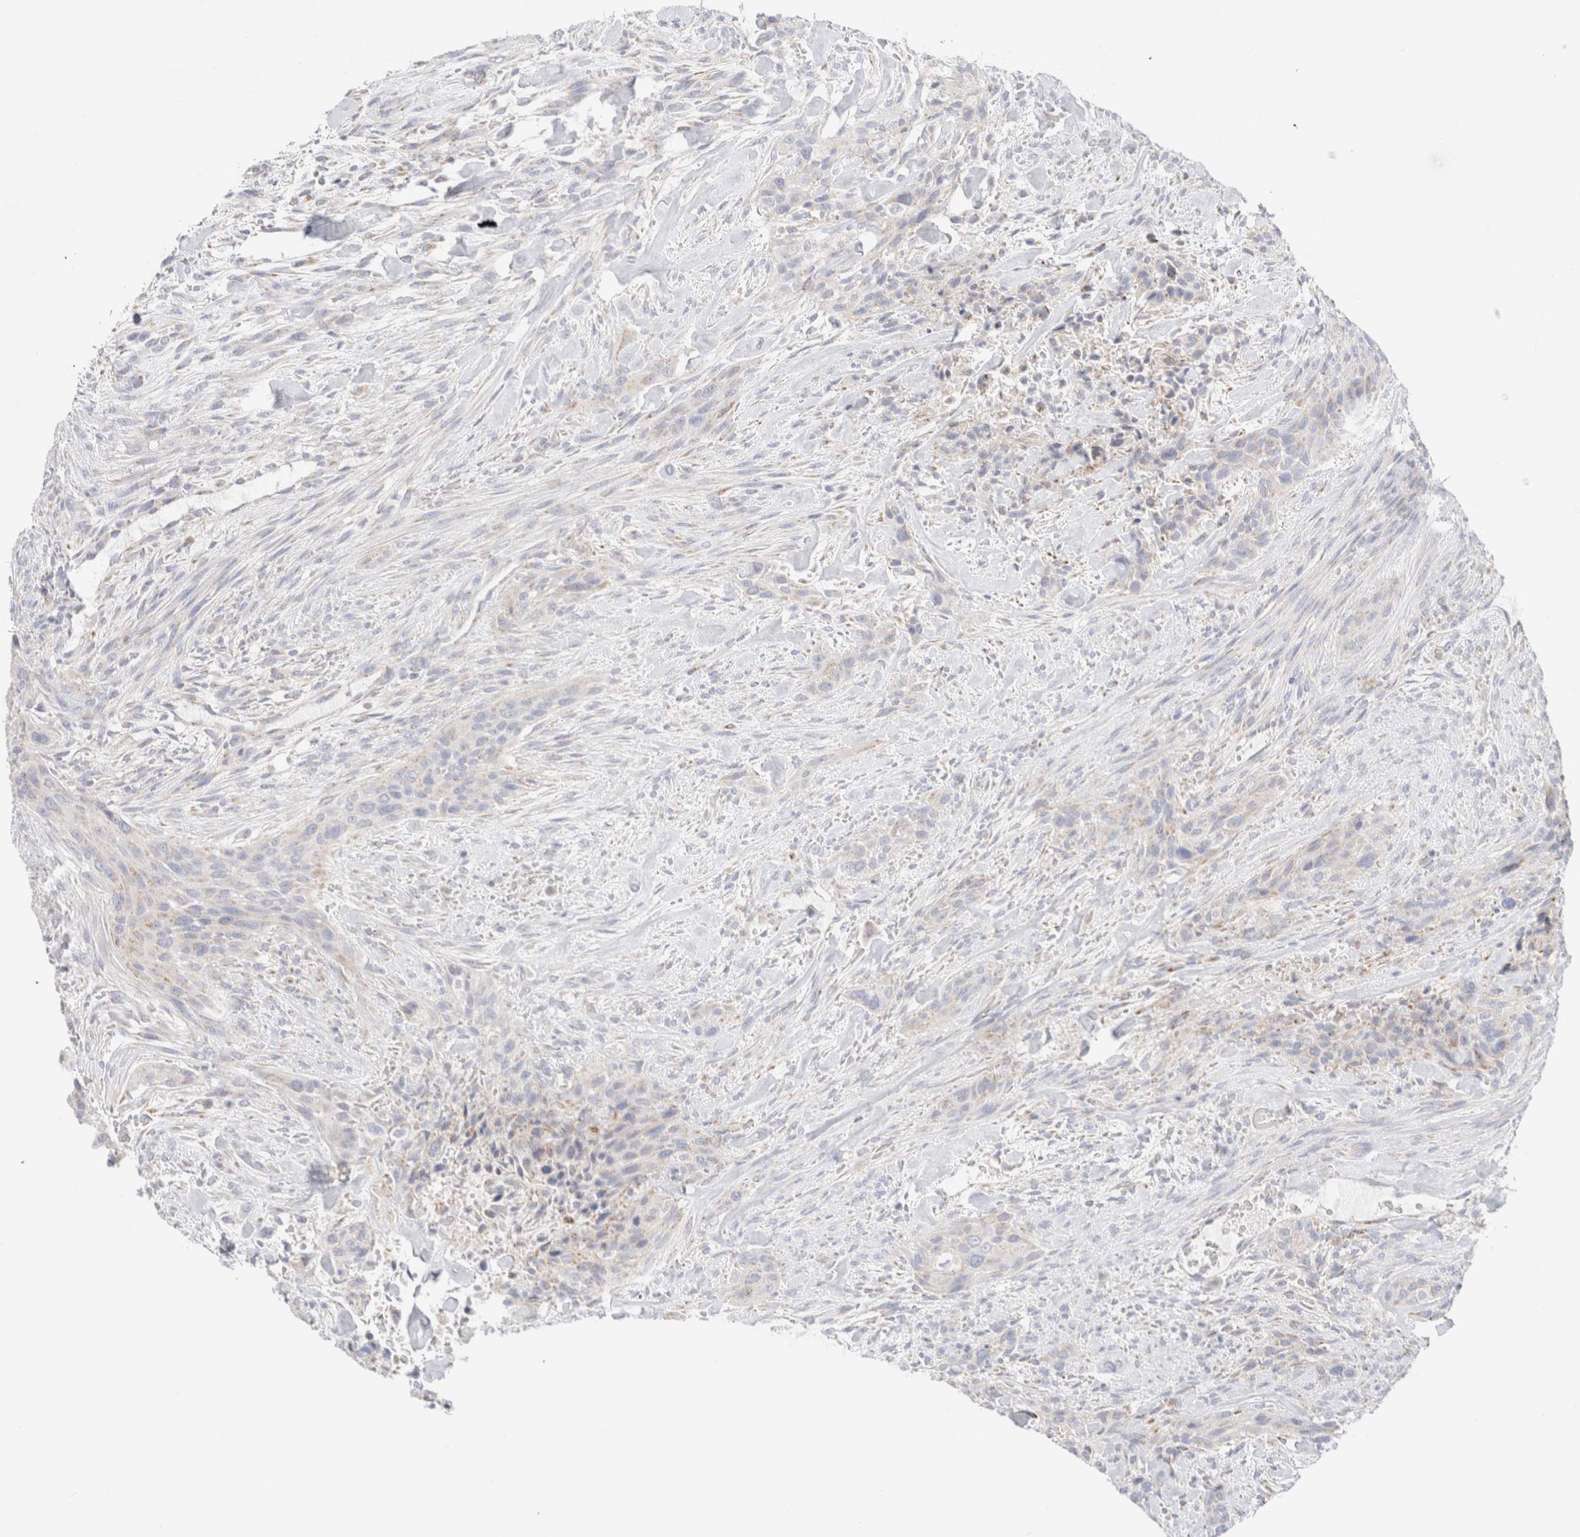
{"staining": {"intensity": "negative", "quantity": "none", "location": "none"}, "tissue": "urothelial cancer", "cell_type": "Tumor cells", "image_type": "cancer", "snomed": [{"axis": "morphology", "description": "Urothelial carcinoma, High grade"}, {"axis": "topography", "description": "Urinary bladder"}], "caption": "There is no significant staining in tumor cells of urothelial cancer.", "gene": "ATP6V1C1", "patient": {"sex": "male", "age": 35}}